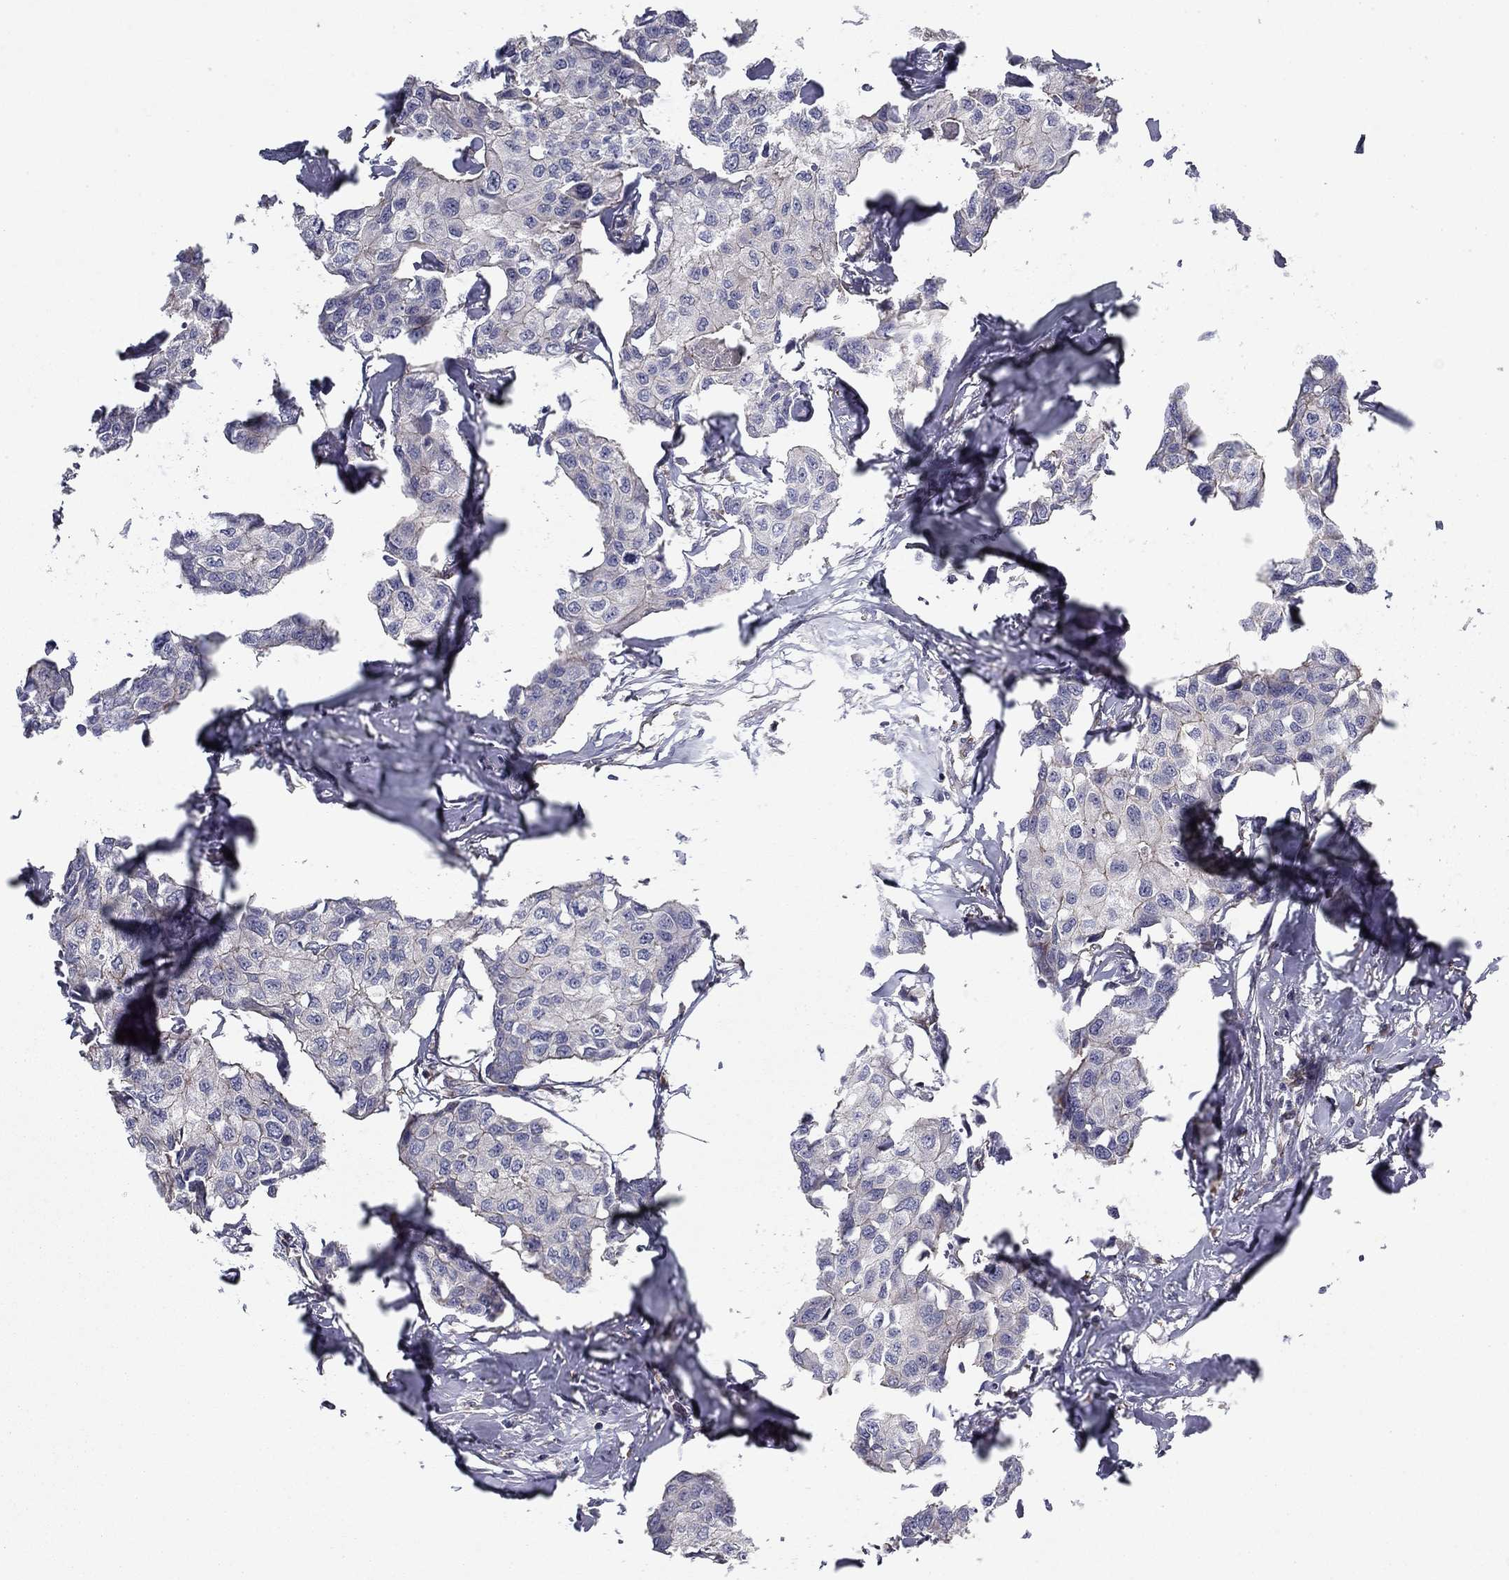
{"staining": {"intensity": "negative", "quantity": "none", "location": "none"}, "tissue": "breast cancer", "cell_type": "Tumor cells", "image_type": "cancer", "snomed": [{"axis": "morphology", "description": "Duct carcinoma"}, {"axis": "topography", "description": "Breast"}], "caption": "The image displays no staining of tumor cells in breast cancer.", "gene": "CLSTN1", "patient": {"sex": "female", "age": 80}}